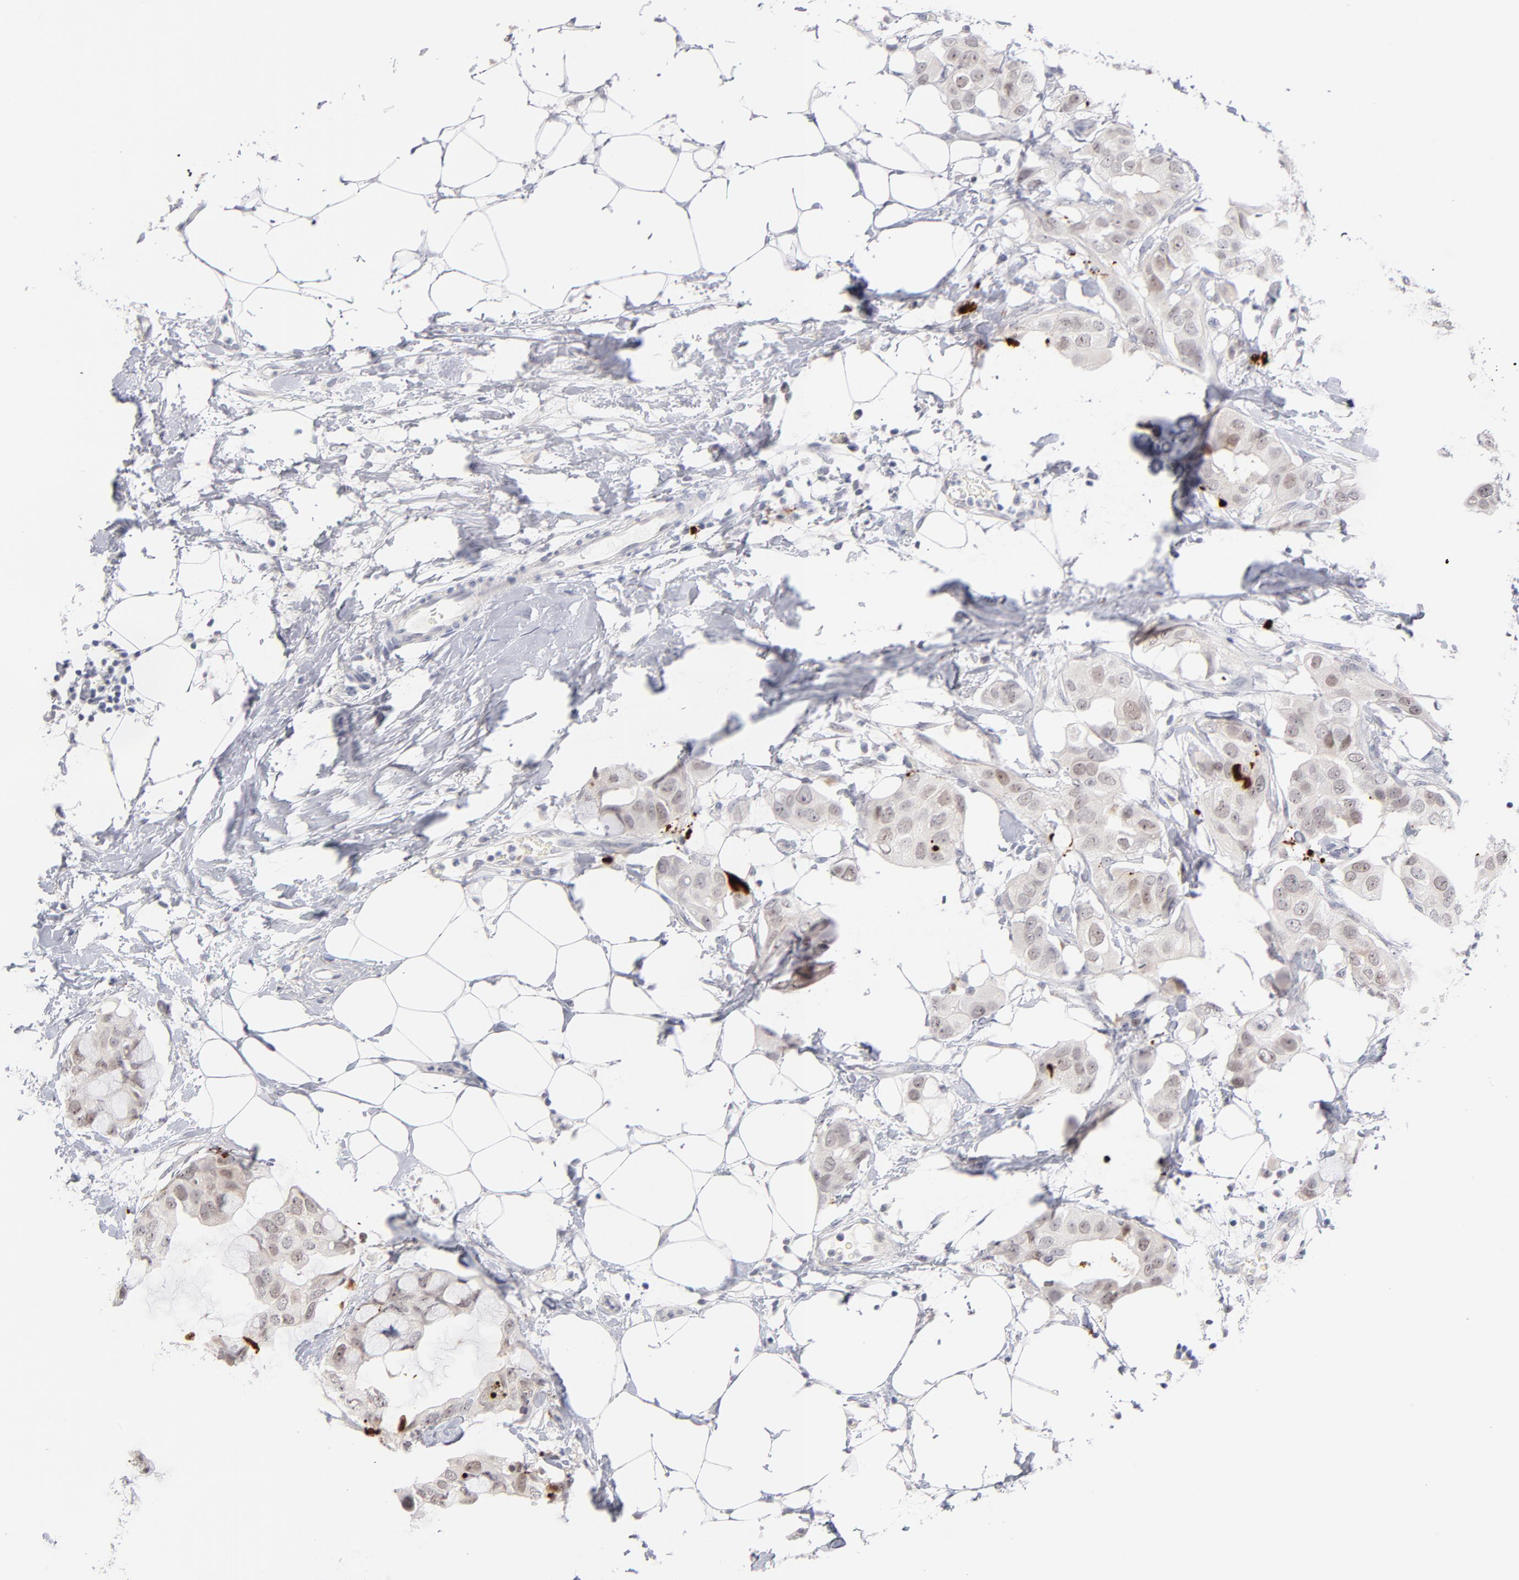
{"staining": {"intensity": "weak", "quantity": "<25%", "location": "nuclear"}, "tissue": "breast cancer", "cell_type": "Tumor cells", "image_type": "cancer", "snomed": [{"axis": "morphology", "description": "Duct carcinoma"}, {"axis": "topography", "description": "Breast"}], "caption": "Breast invasive ductal carcinoma was stained to show a protein in brown. There is no significant staining in tumor cells.", "gene": "PARP1", "patient": {"sex": "female", "age": 40}}